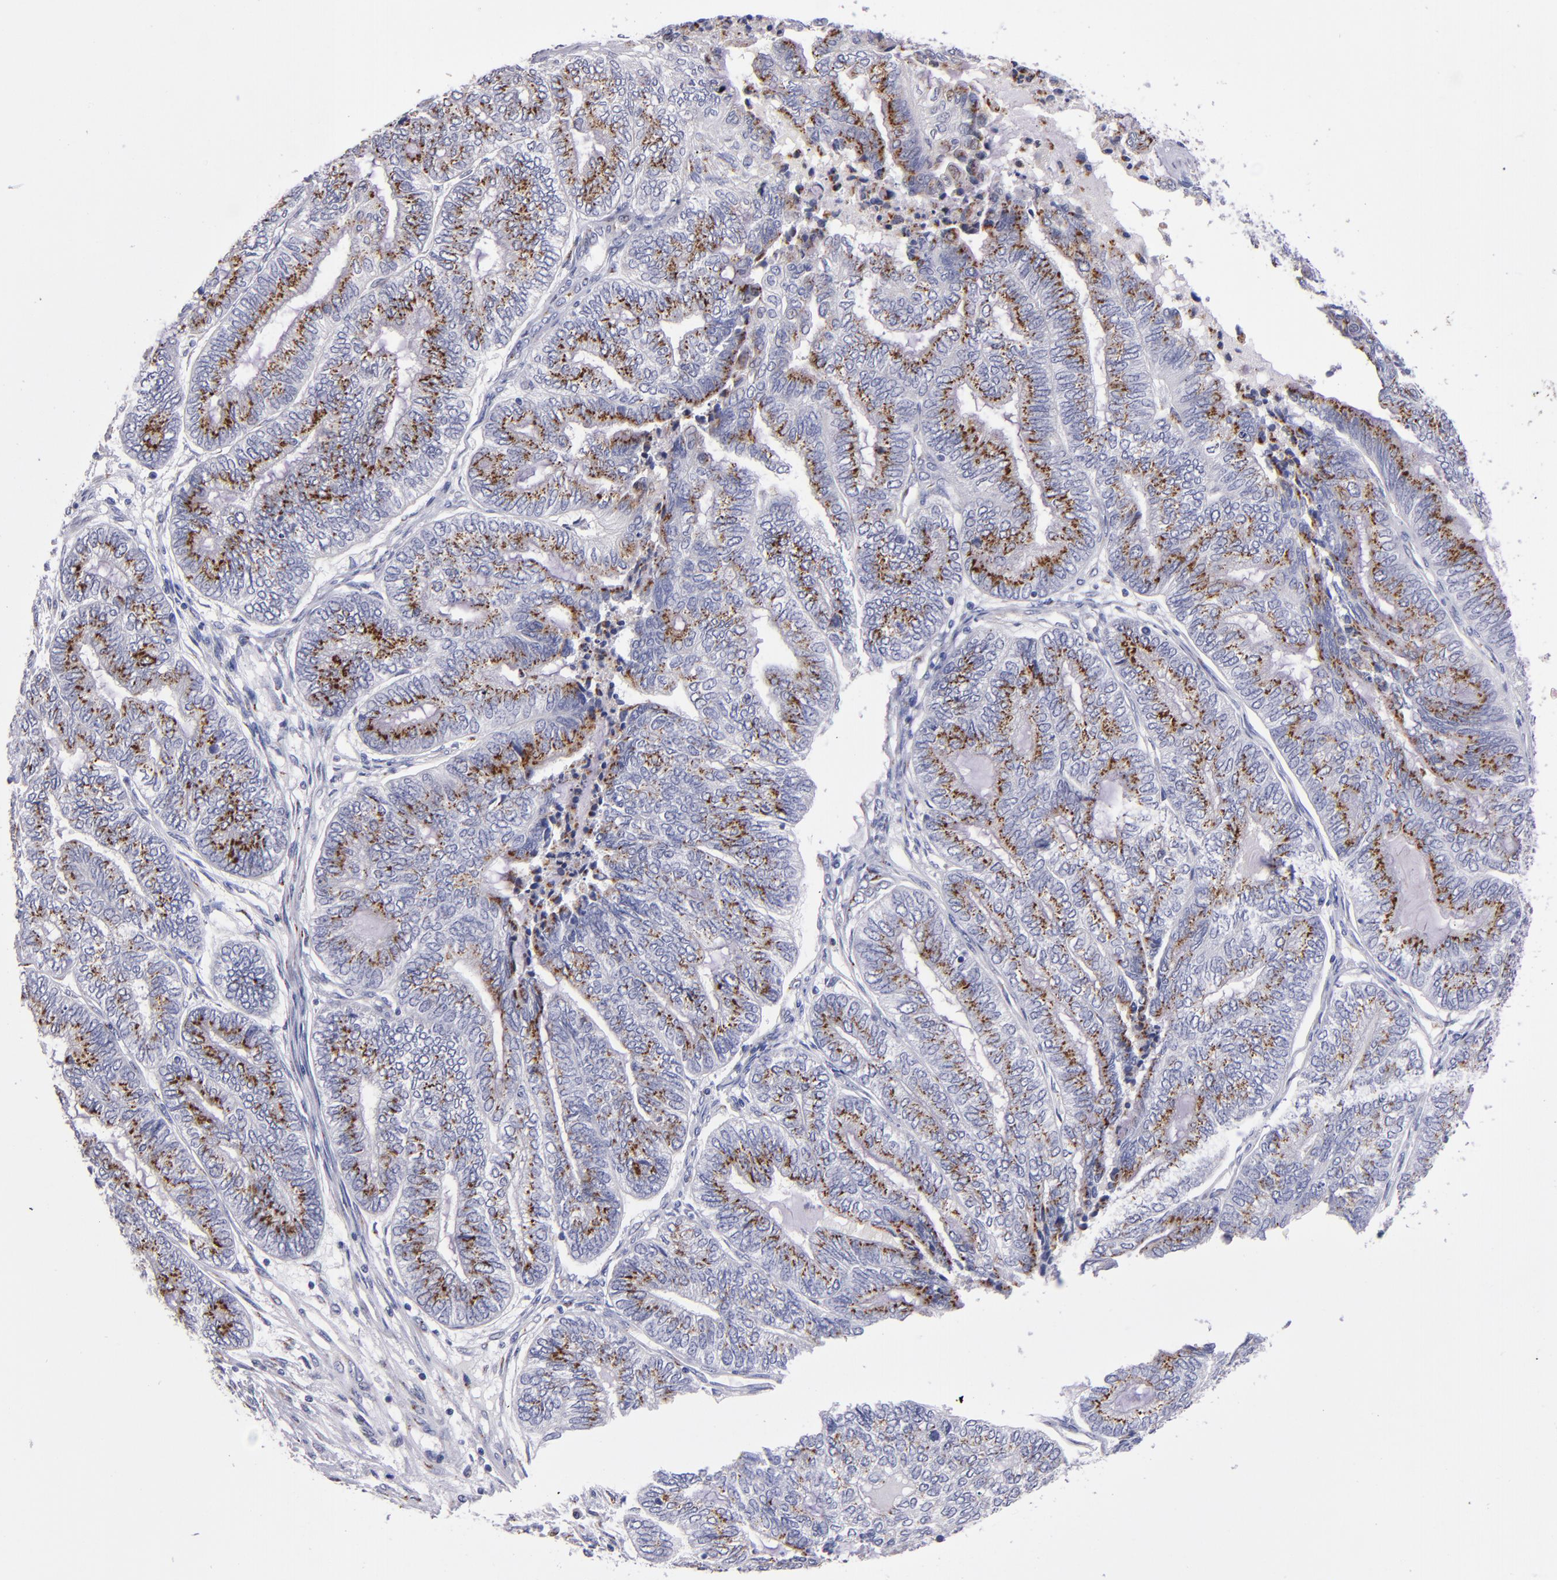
{"staining": {"intensity": "strong", "quantity": ">75%", "location": "cytoplasmic/membranous"}, "tissue": "endometrial cancer", "cell_type": "Tumor cells", "image_type": "cancer", "snomed": [{"axis": "morphology", "description": "Adenocarcinoma, NOS"}, {"axis": "topography", "description": "Uterus"}, {"axis": "topography", "description": "Endometrium"}], "caption": "Protein analysis of adenocarcinoma (endometrial) tissue displays strong cytoplasmic/membranous staining in approximately >75% of tumor cells.", "gene": "RAB41", "patient": {"sex": "female", "age": 70}}